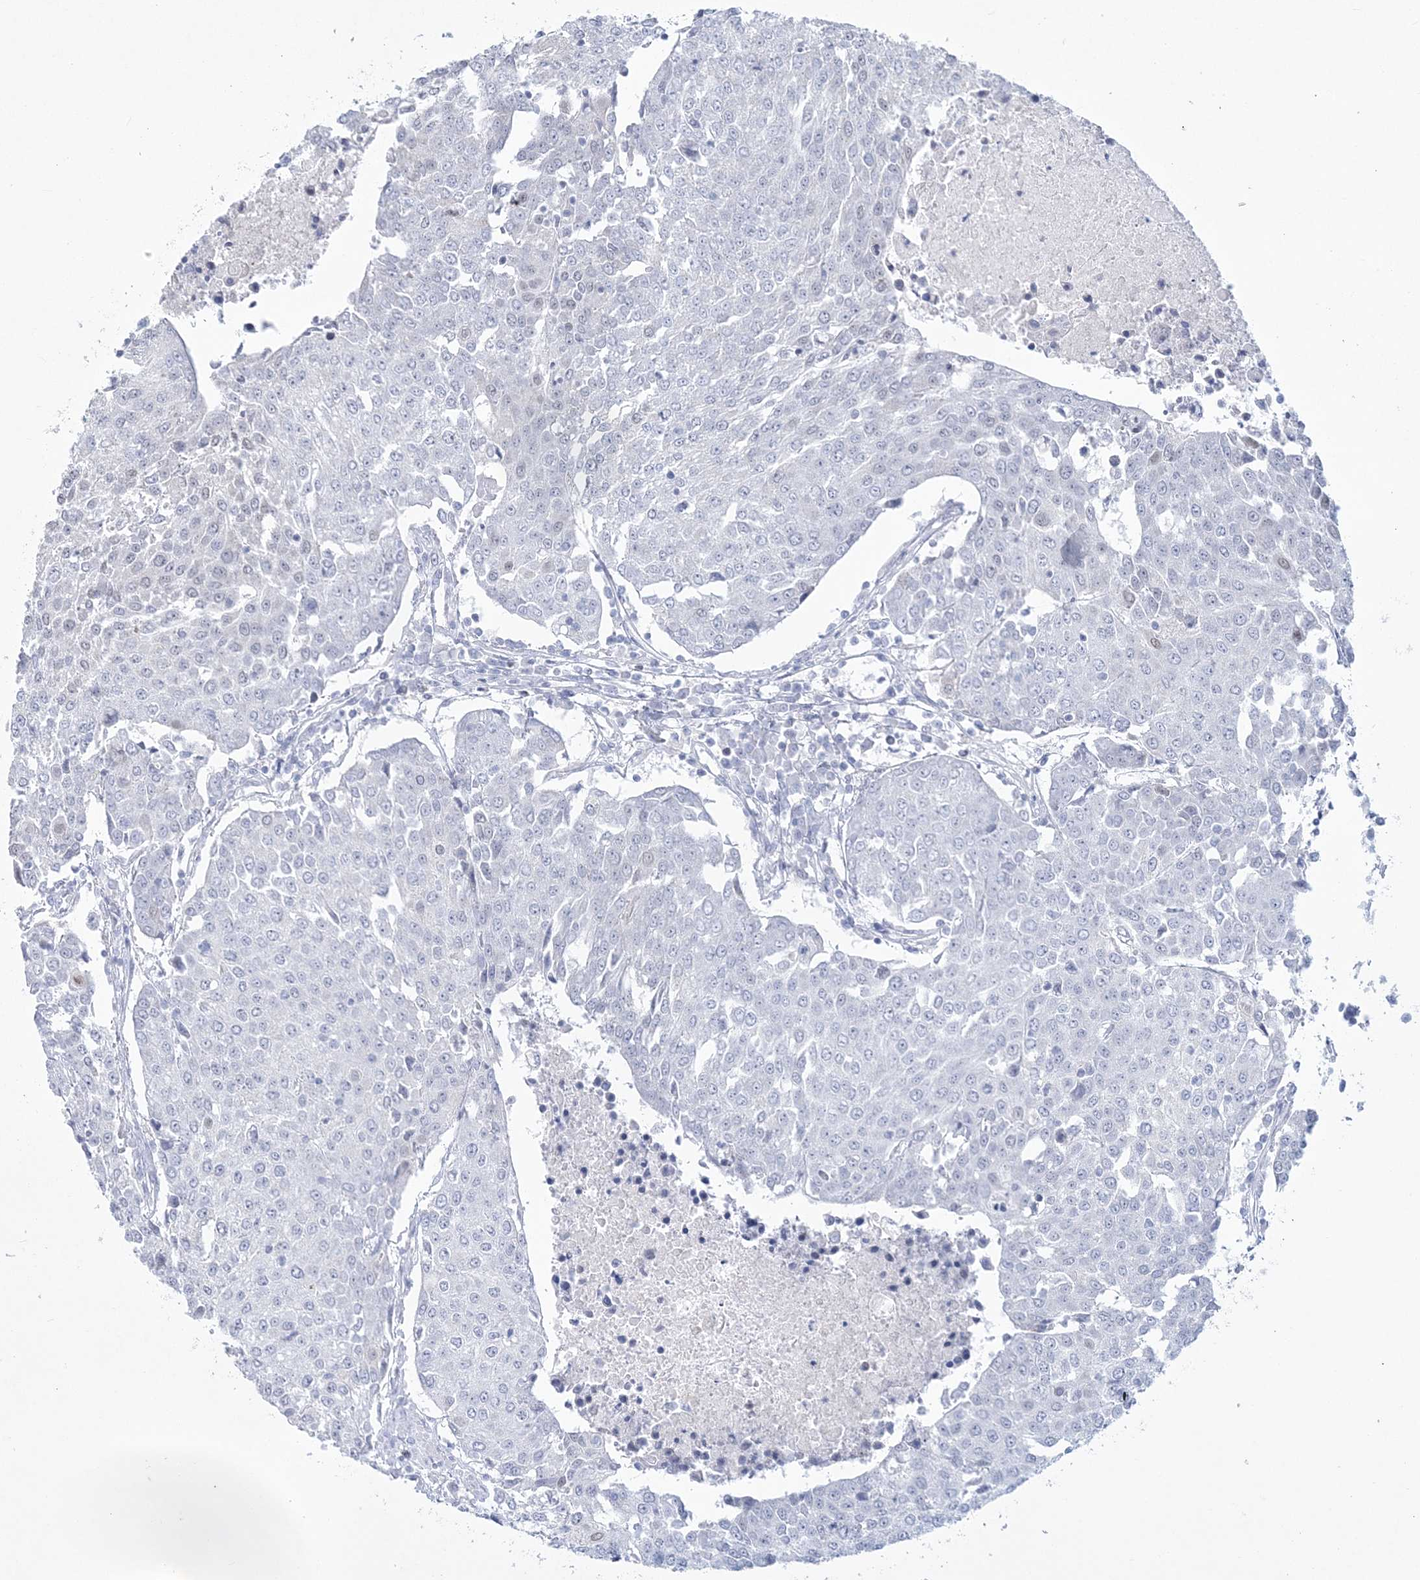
{"staining": {"intensity": "negative", "quantity": "none", "location": "none"}, "tissue": "urothelial cancer", "cell_type": "Tumor cells", "image_type": "cancer", "snomed": [{"axis": "morphology", "description": "Urothelial carcinoma, High grade"}, {"axis": "topography", "description": "Urinary bladder"}], "caption": "Tumor cells show no significant protein staining in urothelial cancer. (DAB (3,3'-diaminobenzidine) IHC, high magnification).", "gene": "WDR27", "patient": {"sex": "female", "age": 85}}